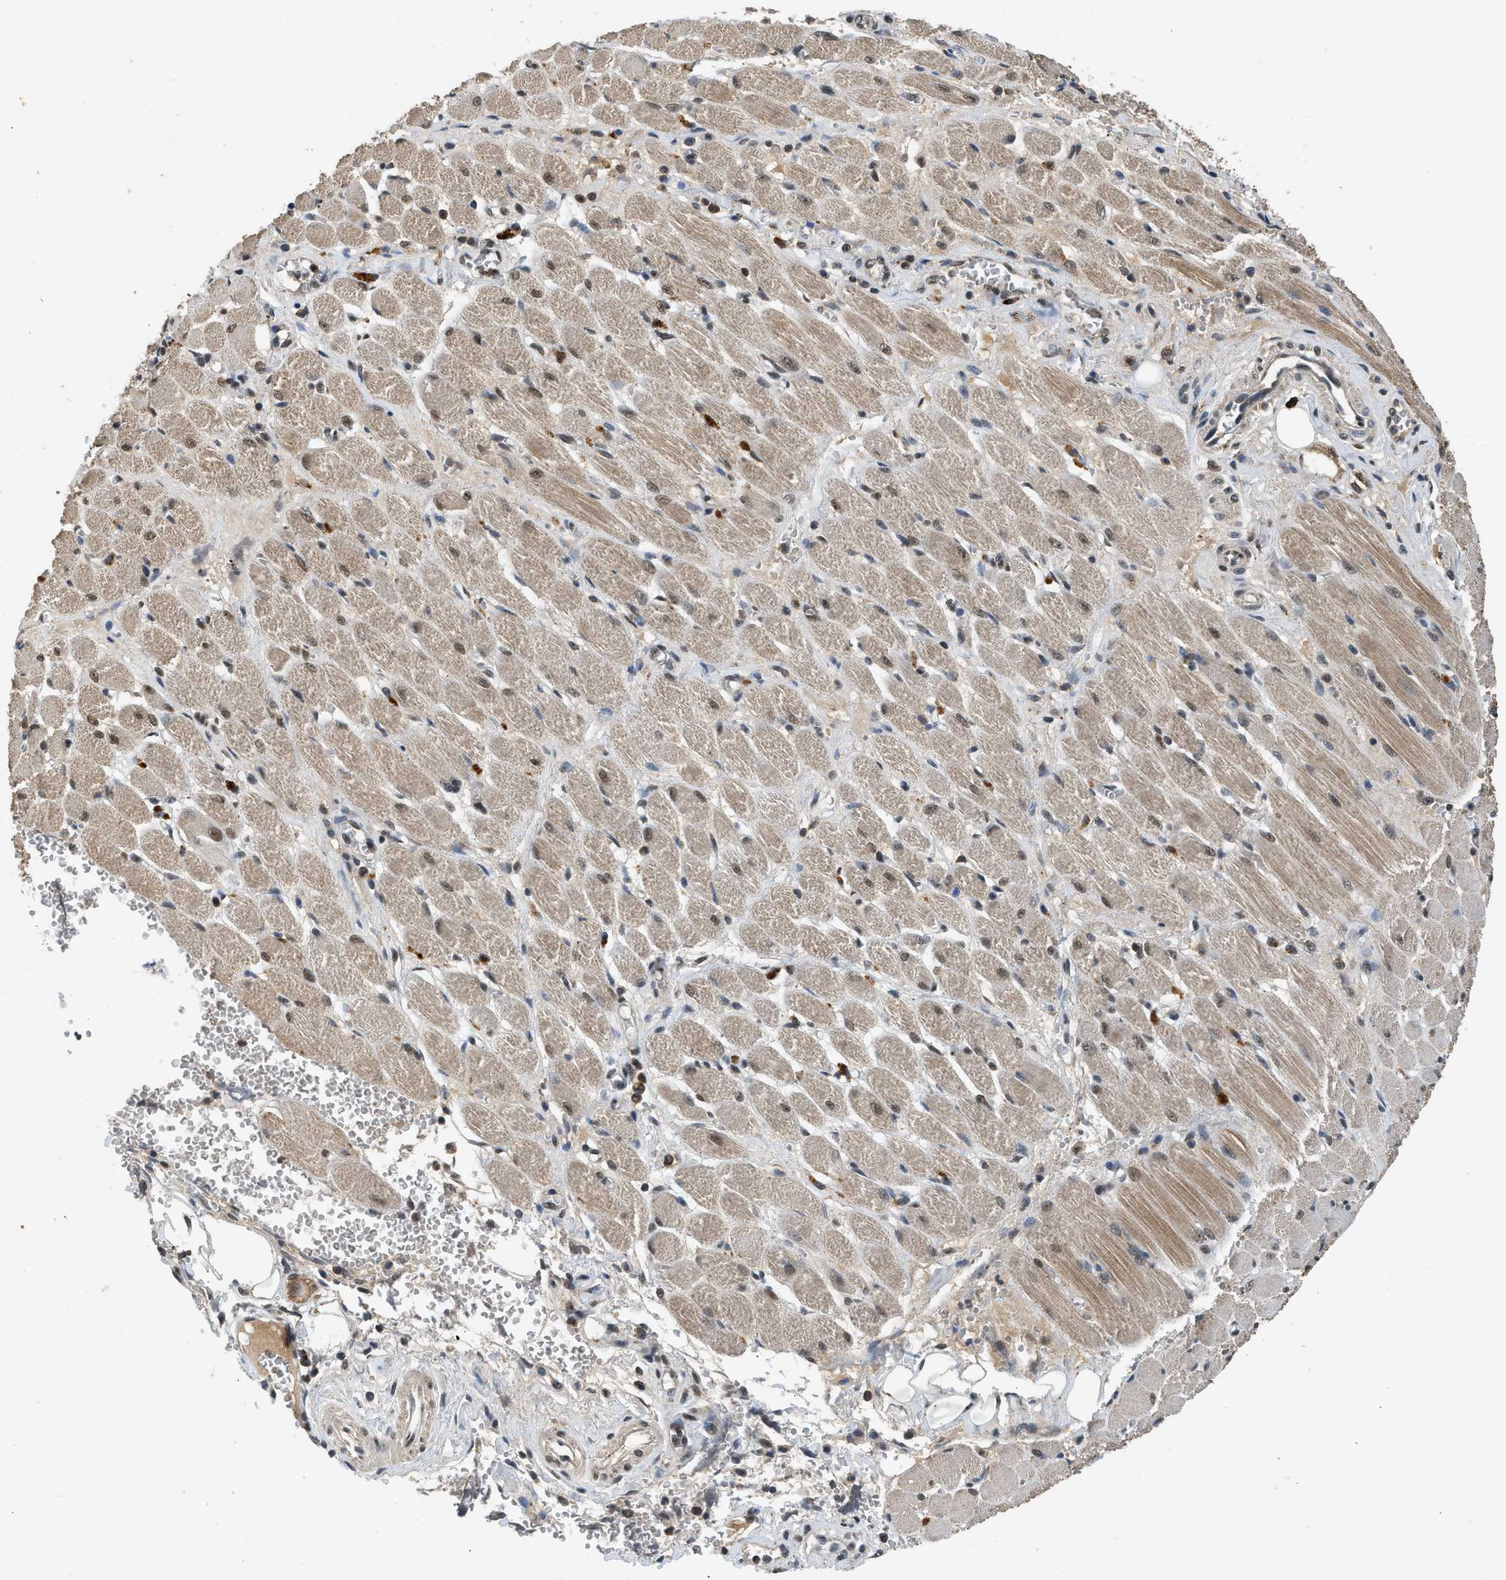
{"staining": {"intensity": "weak", "quantity": "25%-75%", "location": "nuclear"}, "tissue": "adipose tissue", "cell_type": "Adipocytes", "image_type": "normal", "snomed": [{"axis": "morphology", "description": "Squamous cell carcinoma, NOS"}, {"axis": "topography", "description": "Oral tissue"}, {"axis": "topography", "description": "Head-Neck"}], "caption": "Adipose tissue stained for a protein reveals weak nuclear positivity in adipocytes. (IHC, brightfield microscopy, high magnification).", "gene": "SLC15A4", "patient": {"sex": "female", "age": 50}}